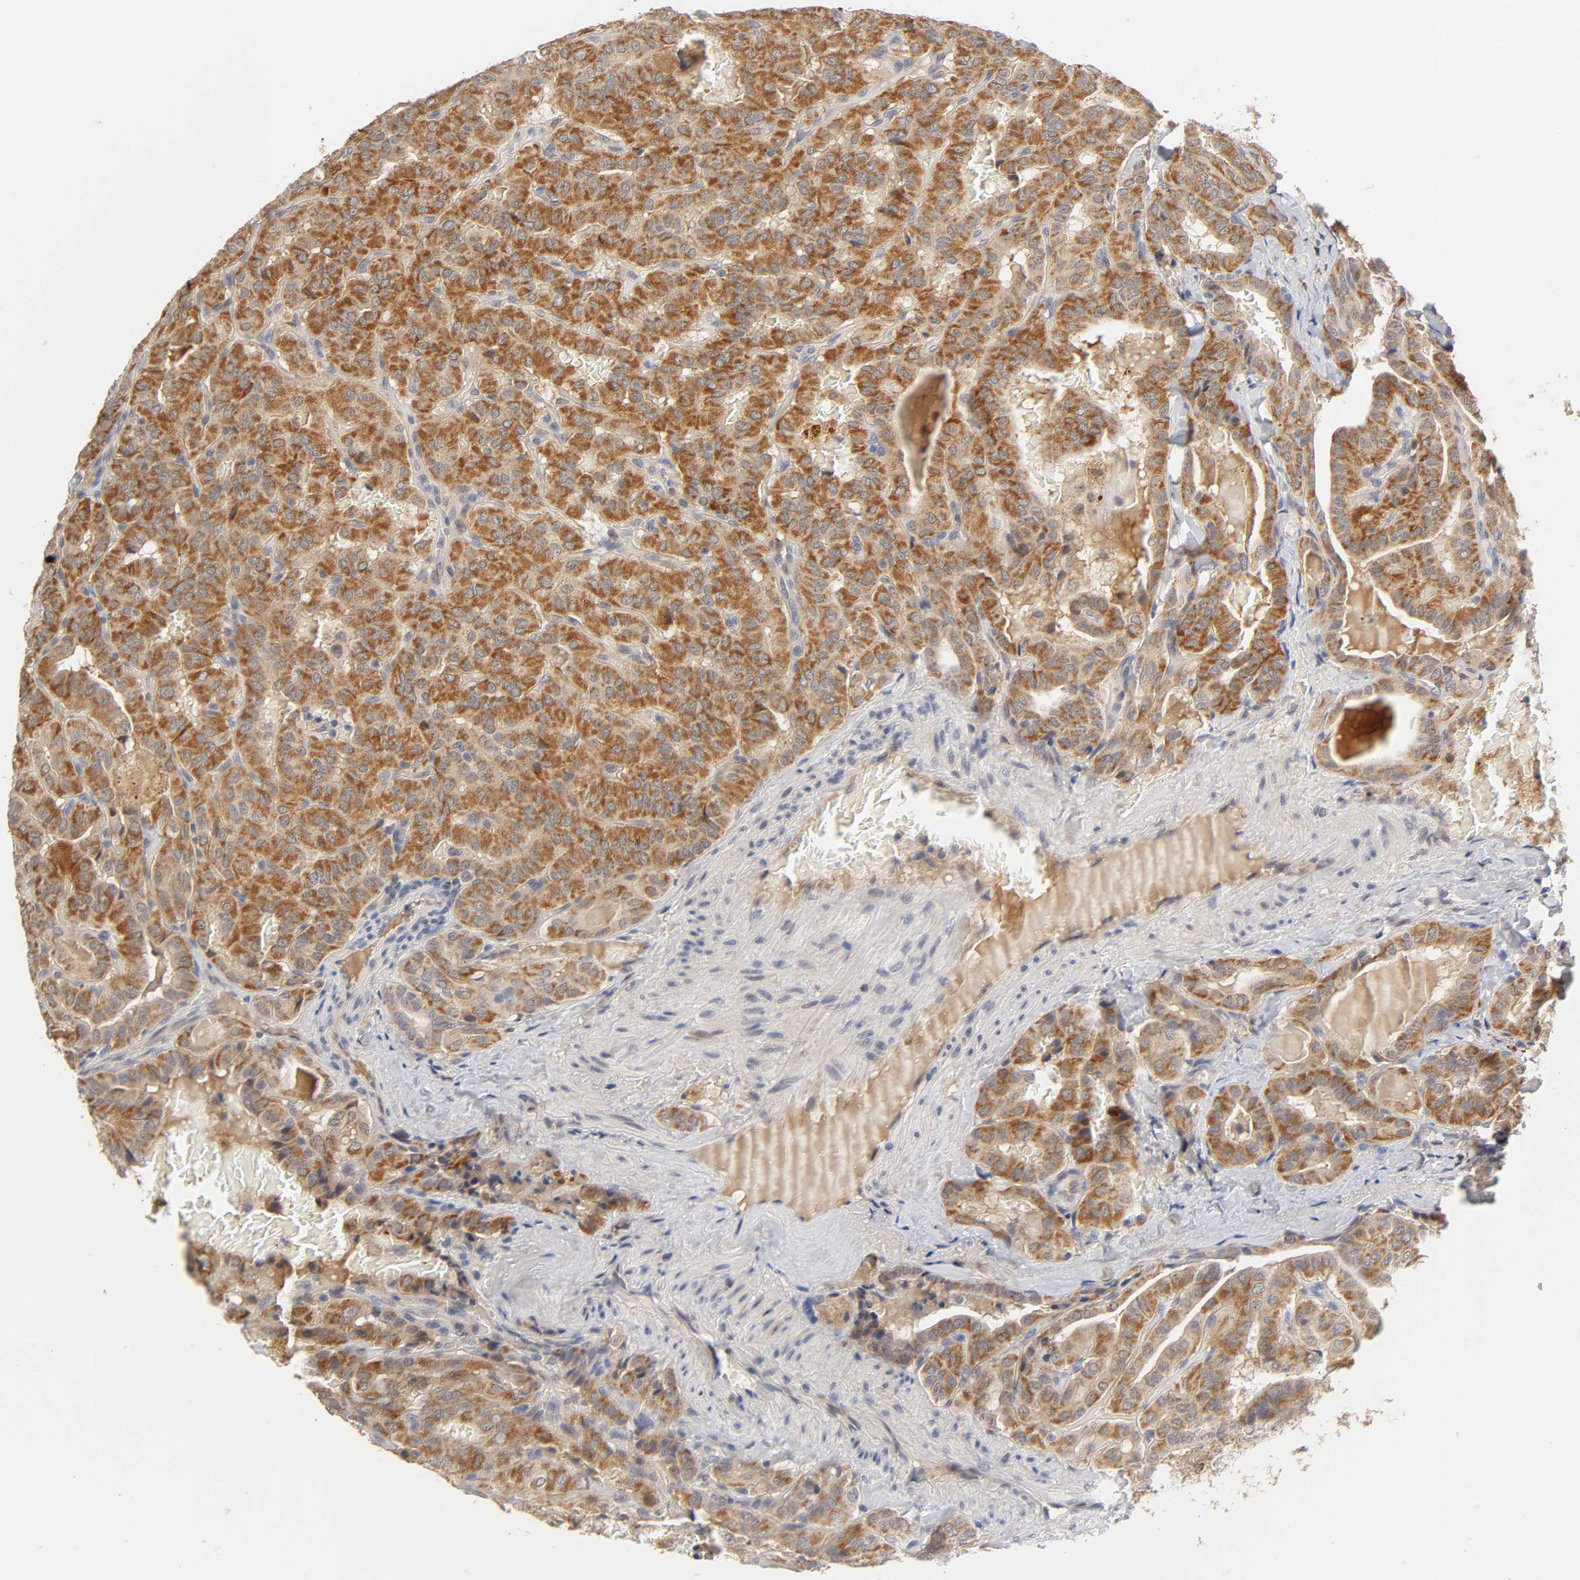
{"staining": {"intensity": "strong", "quantity": ">75%", "location": "cytoplasmic/membranous"}, "tissue": "thyroid cancer", "cell_type": "Tumor cells", "image_type": "cancer", "snomed": [{"axis": "morphology", "description": "Papillary adenocarcinoma, NOS"}, {"axis": "topography", "description": "Thyroid gland"}], "caption": "Protein expression analysis of human thyroid cancer (papillary adenocarcinoma) reveals strong cytoplasmic/membranous expression in about >75% of tumor cells. The protein is stained brown, and the nuclei are stained in blue (DAB IHC with brightfield microscopy, high magnification).", "gene": "GSTZ1", "patient": {"sex": "male", "age": 77}}